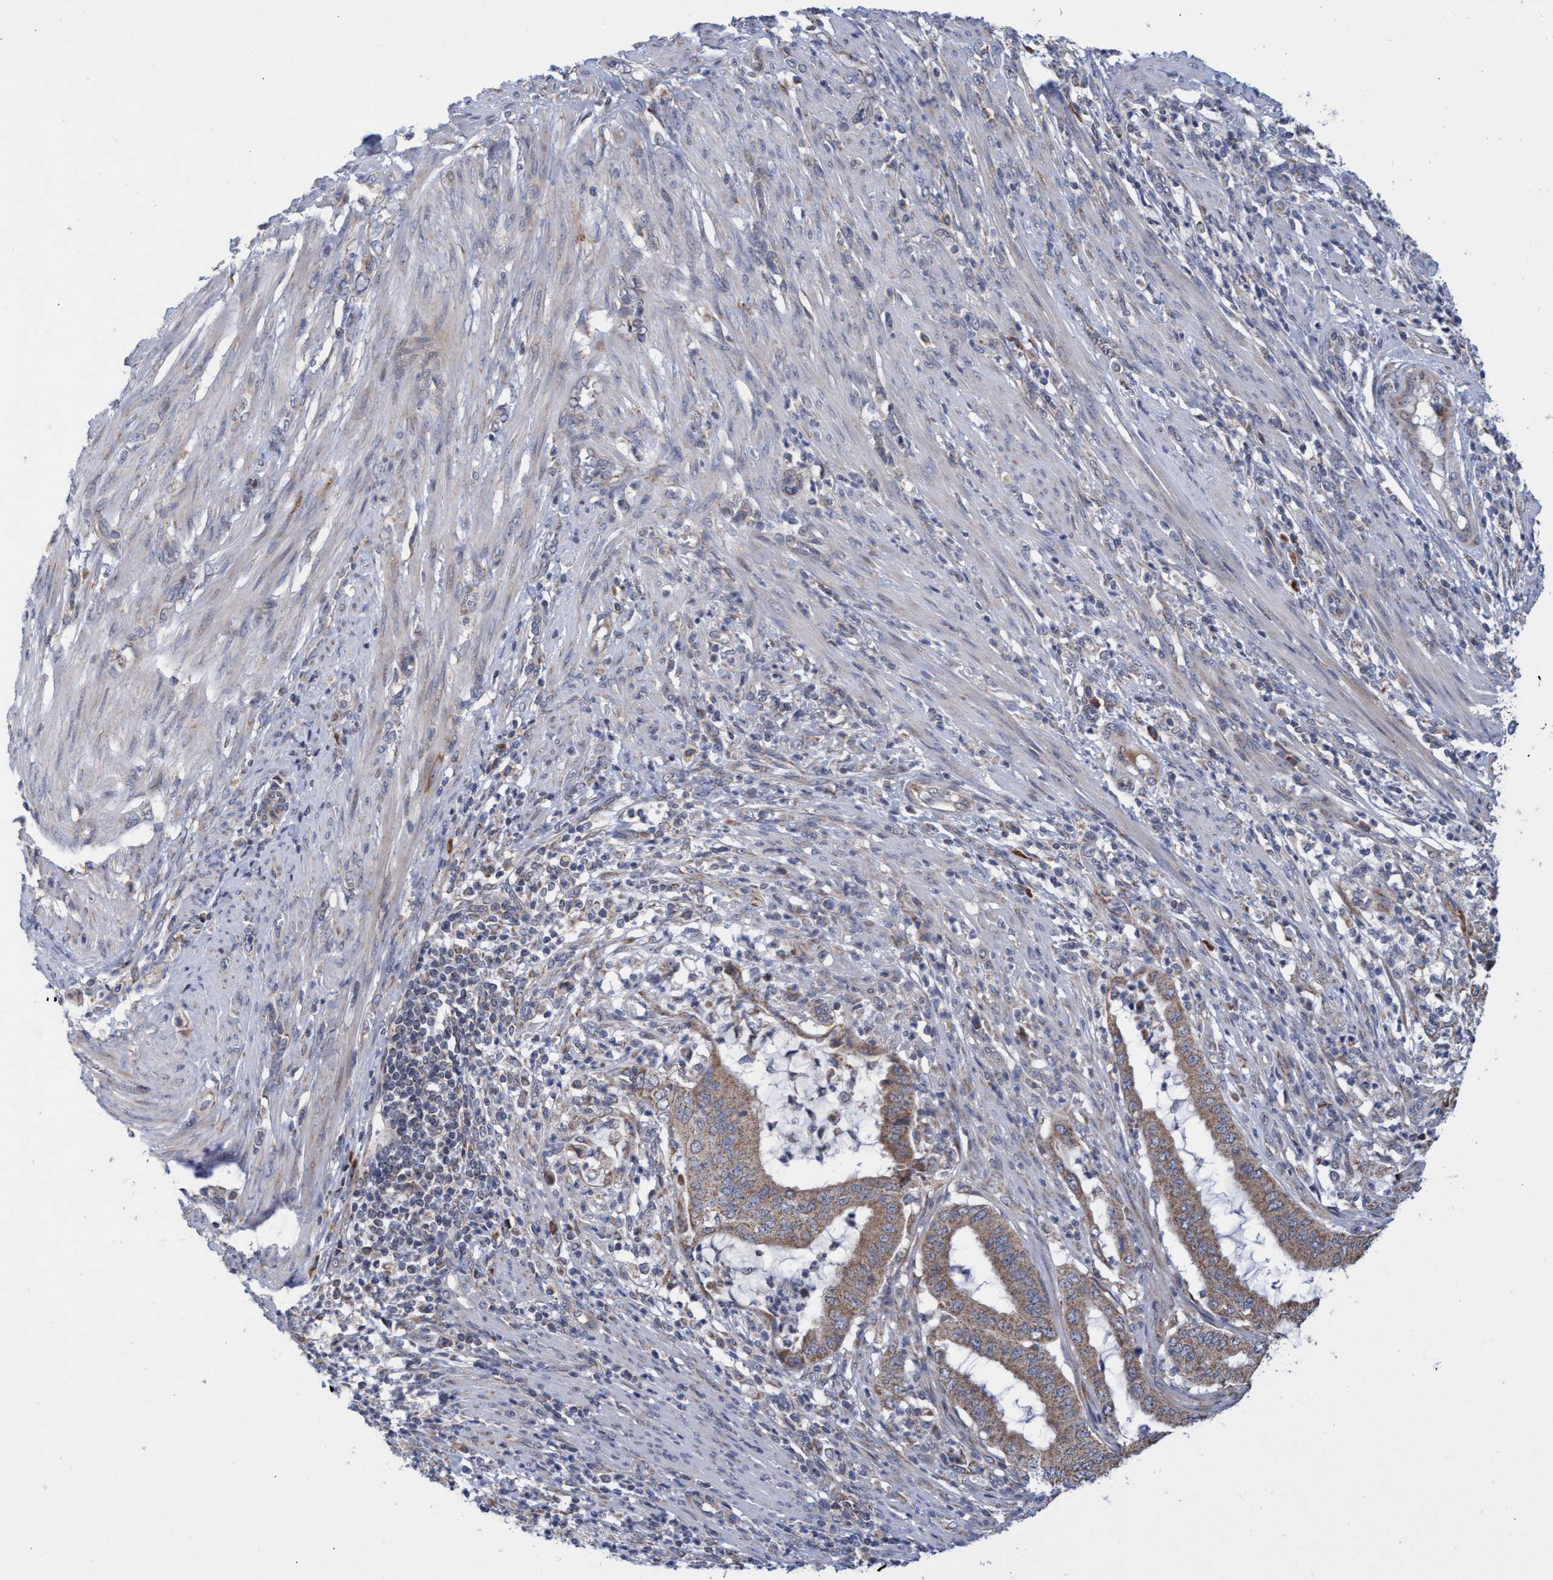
{"staining": {"intensity": "moderate", "quantity": ">75%", "location": "cytoplasmic/membranous"}, "tissue": "endometrial cancer", "cell_type": "Tumor cells", "image_type": "cancer", "snomed": [{"axis": "morphology", "description": "Adenocarcinoma, NOS"}, {"axis": "topography", "description": "Endometrium"}], "caption": "Tumor cells display moderate cytoplasmic/membranous expression in approximately >75% of cells in endometrial cancer (adenocarcinoma). Using DAB (3,3'-diaminobenzidine) (brown) and hematoxylin (blue) stains, captured at high magnification using brightfield microscopy.", "gene": "NAT16", "patient": {"sex": "female", "age": 51}}